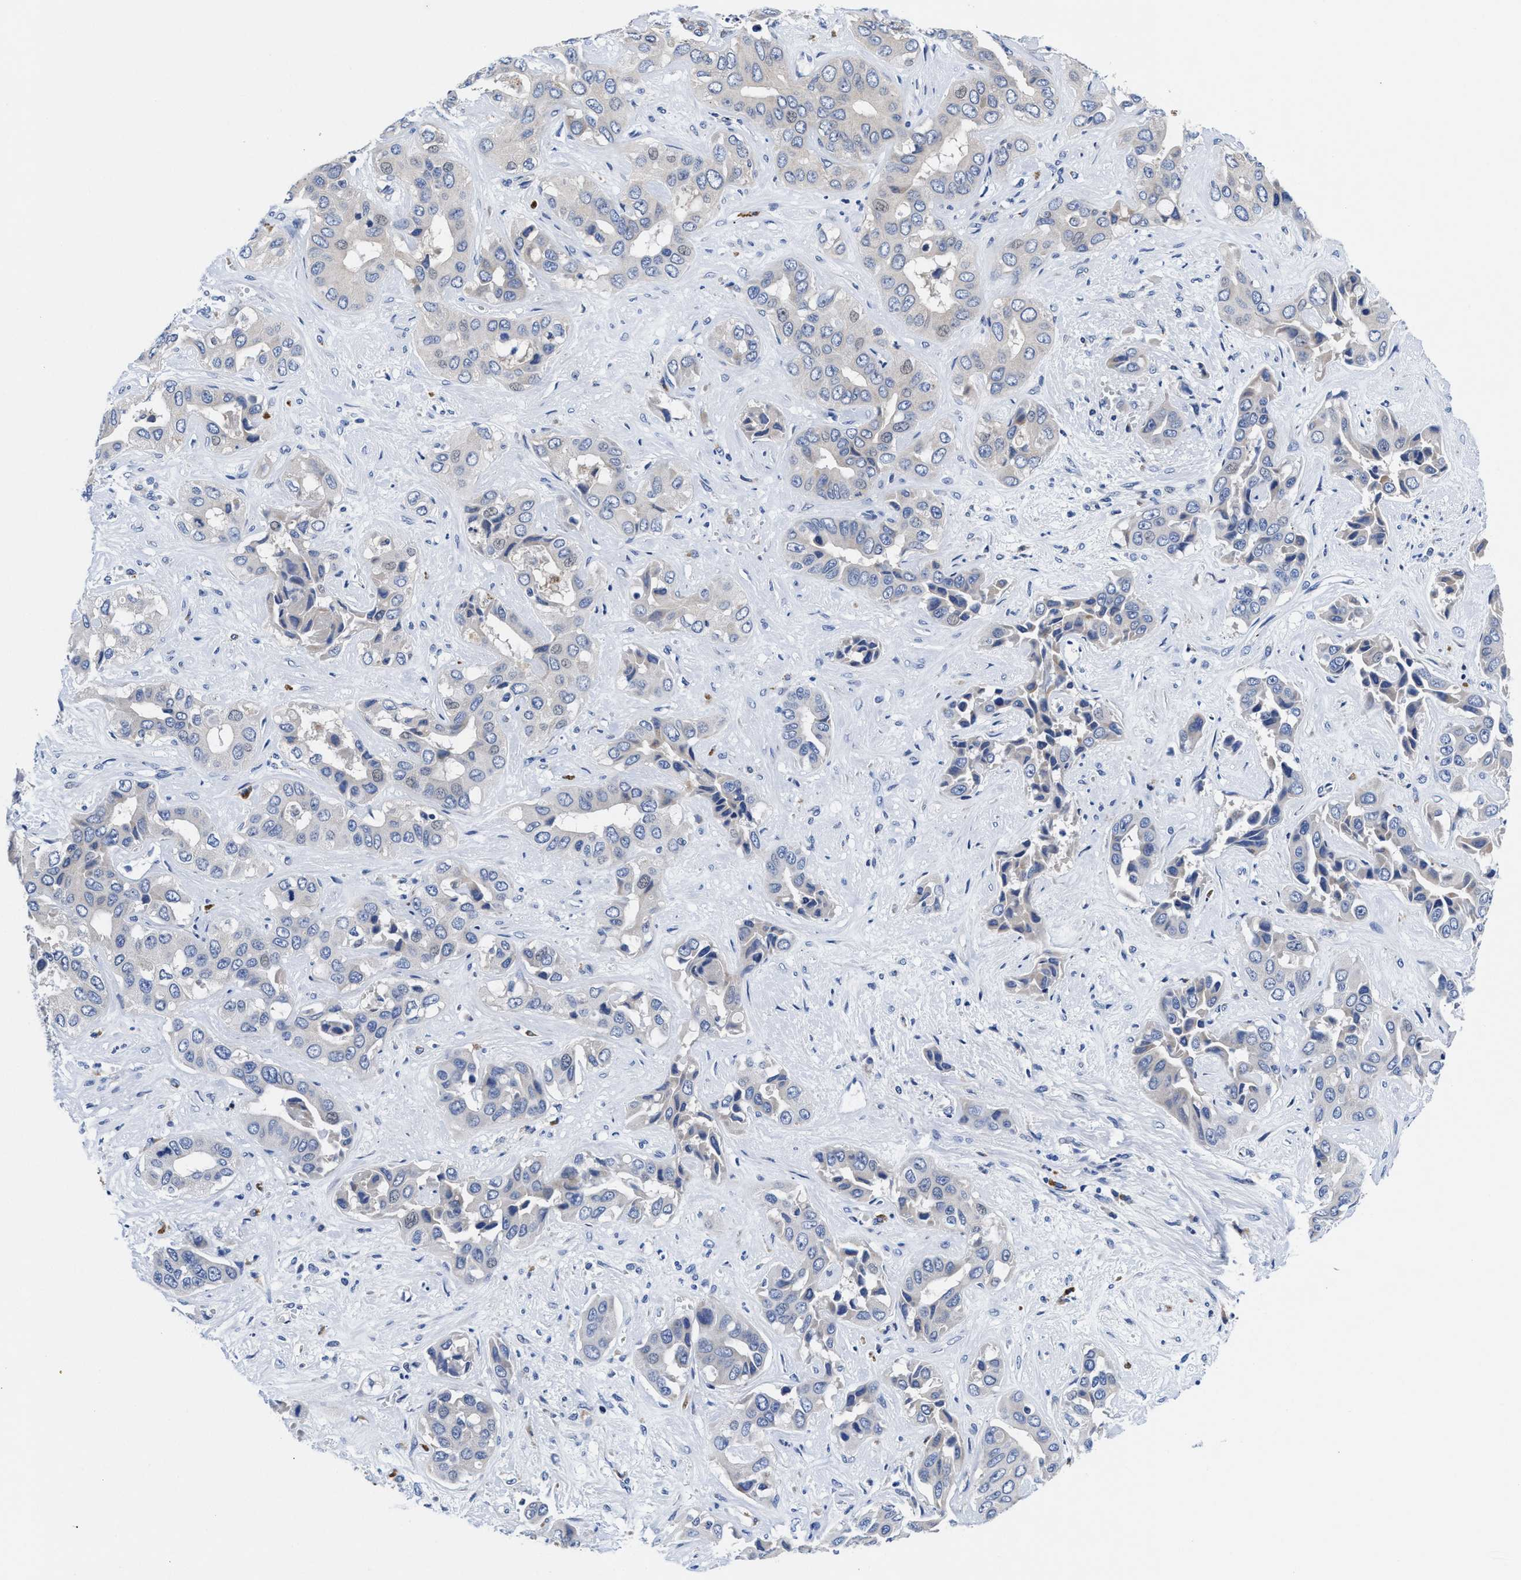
{"staining": {"intensity": "negative", "quantity": "none", "location": "none"}, "tissue": "liver cancer", "cell_type": "Tumor cells", "image_type": "cancer", "snomed": [{"axis": "morphology", "description": "Cholangiocarcinoma"}, {"axis": "topography", "description": "Liver"}], "caption": "Human liver cancer stained for a protein using immunohistochemistry exhibits no expression in tumor cells.", "gene": "DHRS13", "patient": {"sex": "female", "age": 52}}